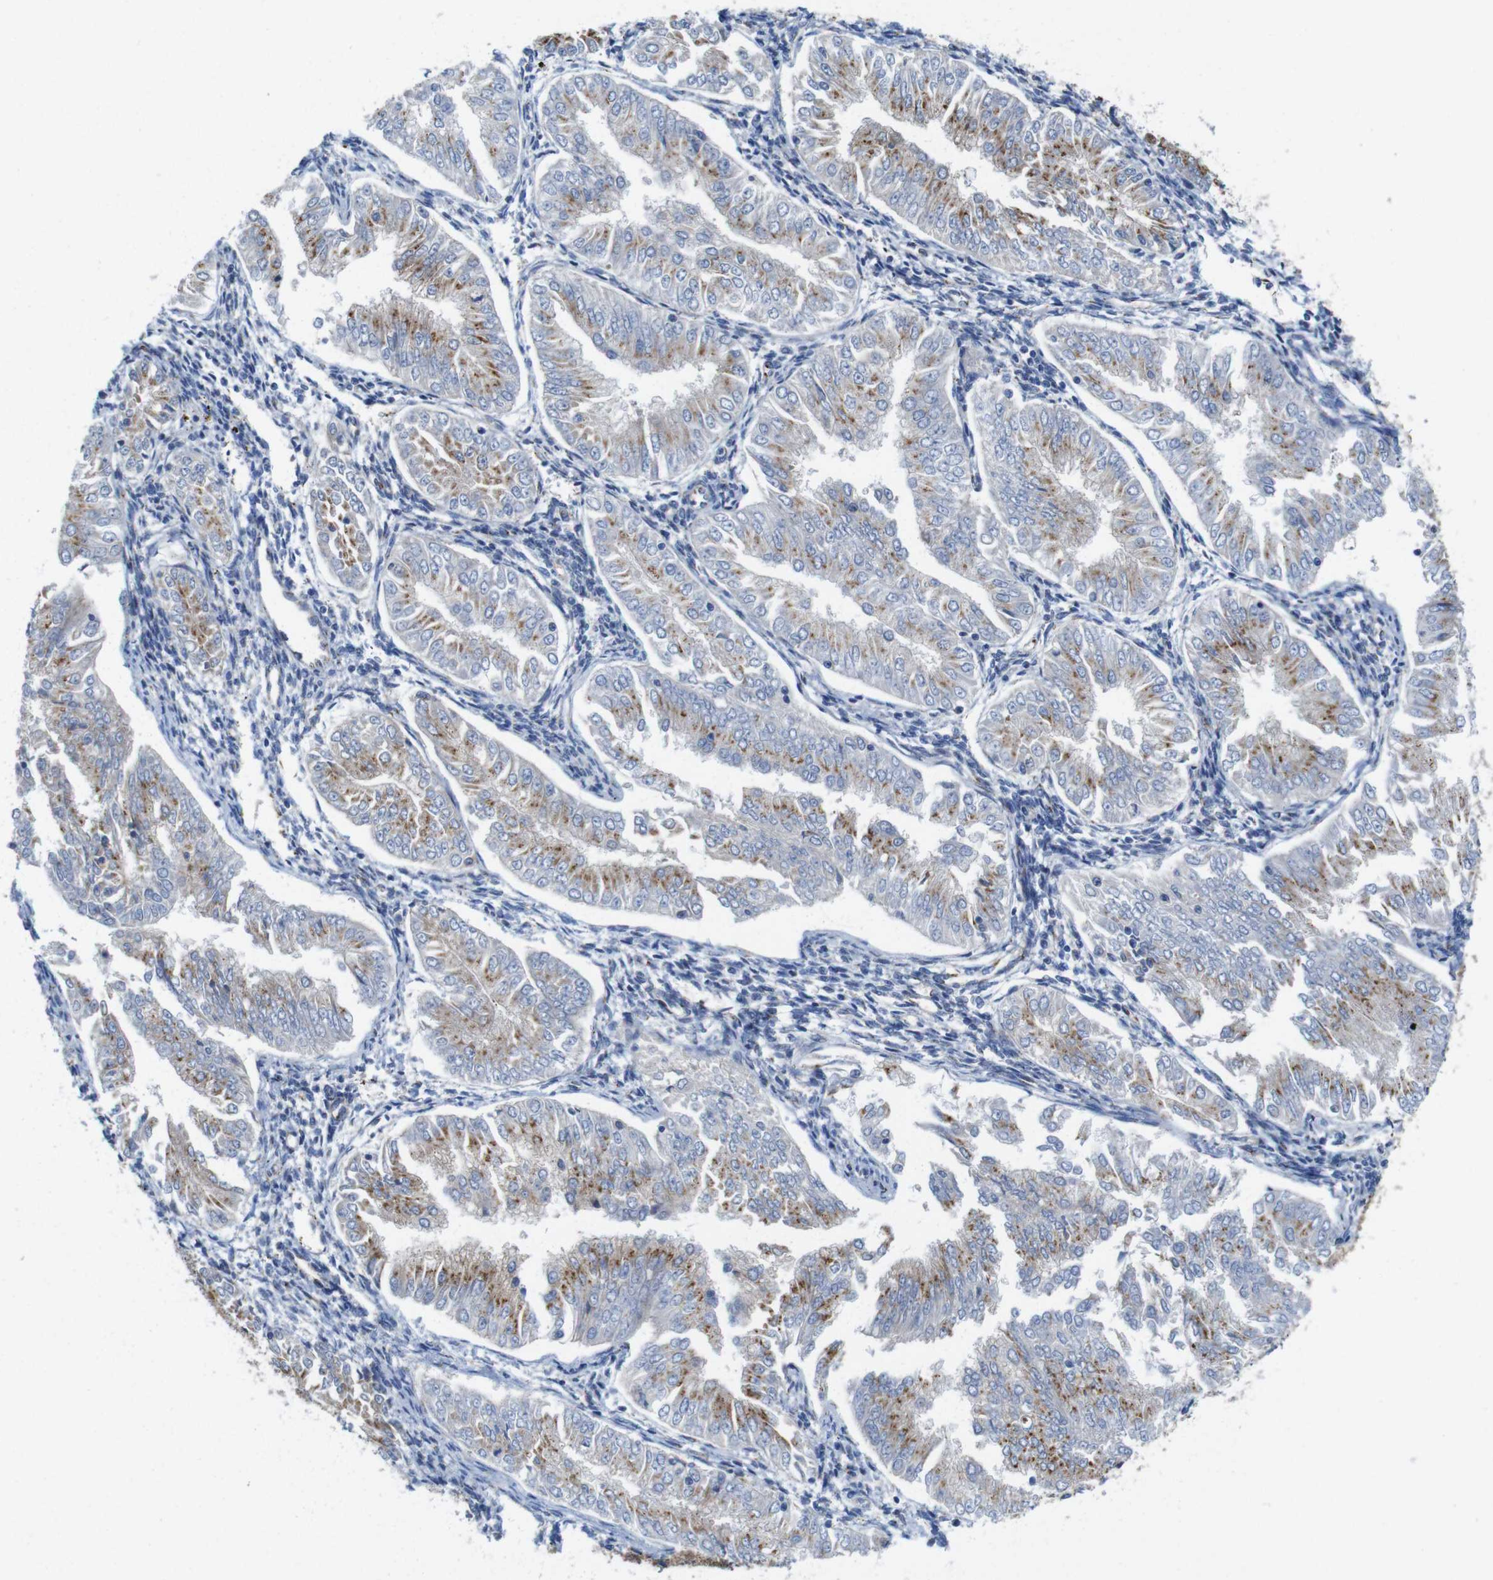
{"staining": {"intensity": "moderate", "quantity": ">75%", "location": "cytoplasmic/membranous"}, "tissue": "endometrial cancer", "cell_type": "Tumor cells", "image_type": "cancer", "snomed": [{"axis": "morphology", "description": "Adenocarcinoma, NOS"}, {"axis": "topography", "description": "Endometrium"}], "caption": "Protein staining shows moderate cytoplasmic/membranous staining in about >75% of tumor cells in endometrial cancer. The staining was performed using DAB to visualize the protein expression in brown, while the nuclei were stained in blue with hematoxylin (Magnification: 20x).", "gene": "EFCAB14", "patient": {"sex": "female", "age": 53}}